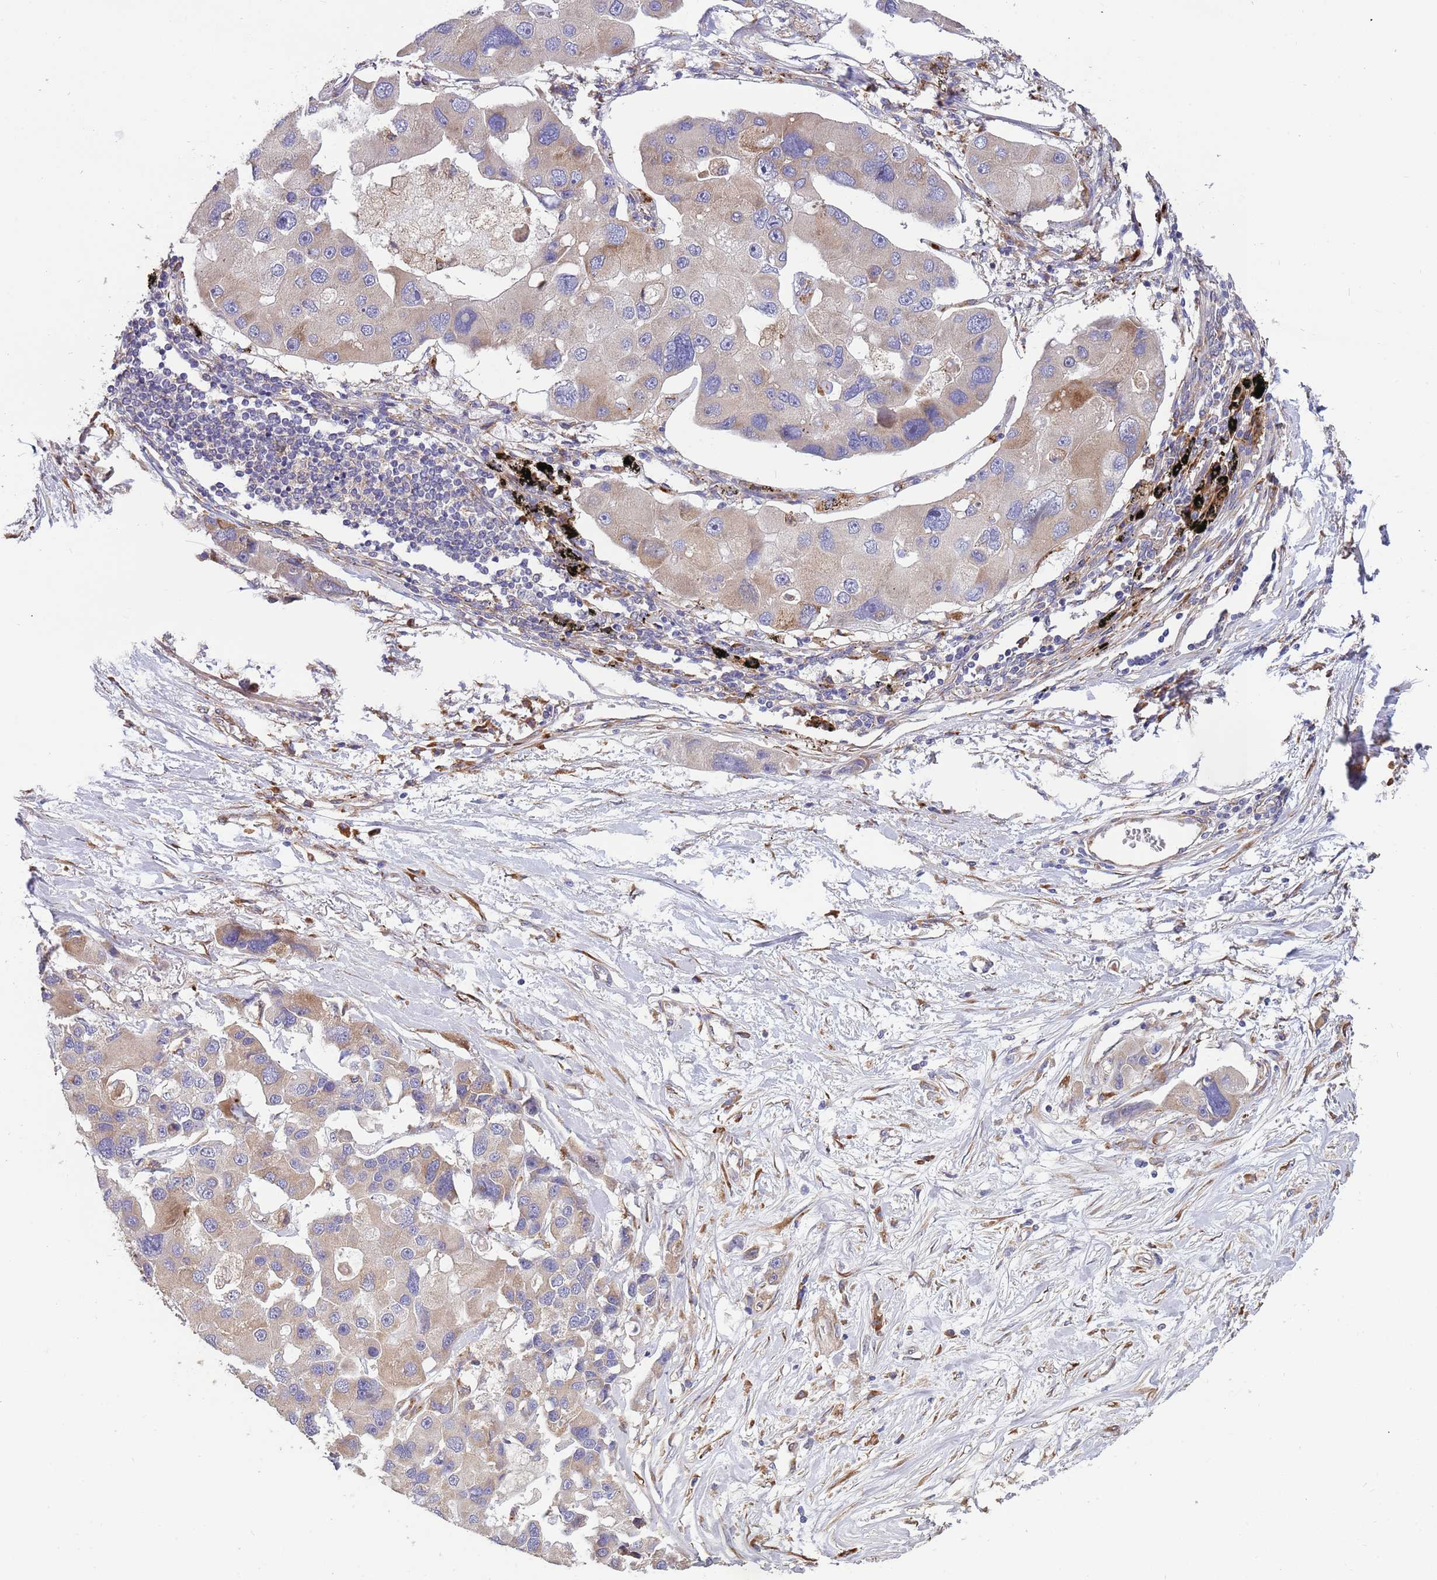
{"staining": {"intensity": "weak", "quantity": ">75%", "location": "cytoplasmic/membranous"}, "tissue": "lung cancer", "cell_type": "Tumor cells", "image_type": "cancer", "snomed": [{"axis": "morphology", "description": "Adenocarcinoma, NOS"}, {"axis": "topography", "description": "Lung"}], "caption": "Adenocarcinoma (lung) stained for a protein (brown) reveals weak cytoplasmic/membranous positive staining in about >75% of tumor cells.", "gene": "ARMCX6", "patient": {"sex": "female", "age": 54}}